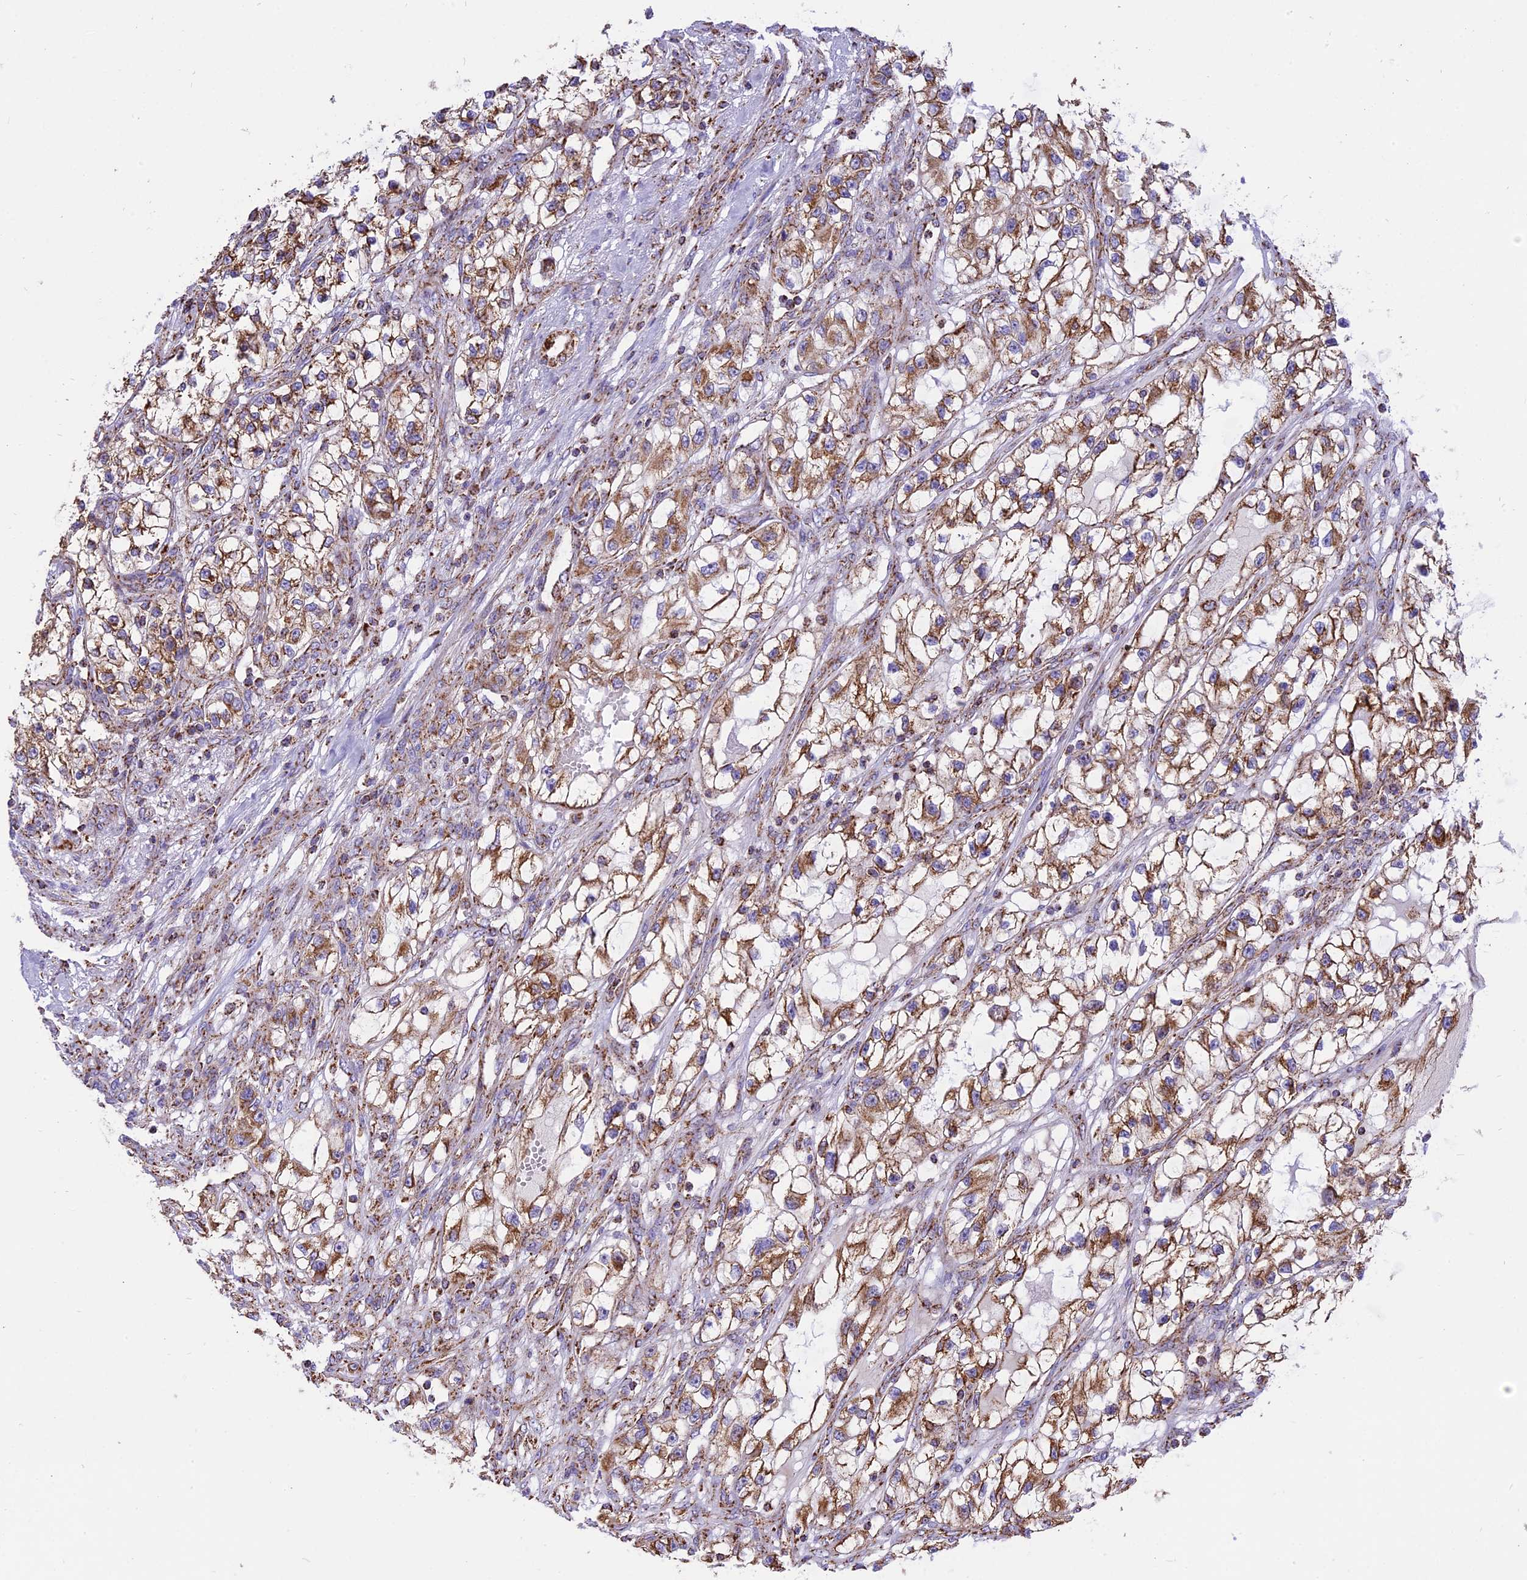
{"staining": {"intensity": "moderate", "quantity": ">75%", "location": "cytoplasmic/membranous"}, "tissue": "renal cancer", "cell_type": "Tumor cells", "image_type": "cancer", "snomed": [{"axis": "morphology", "description": "Adenocarcinoma, NOS"}, {"axis": "topography", "description": "Kidney"}], "caption": "The immunohistochemical stain shows moderate cytoplasmic/membranous positivity in tumor cells of renal adenocarcinoma tissue.", "gene": "TTC4", "patient": {"sex": "female", "age": 57}}